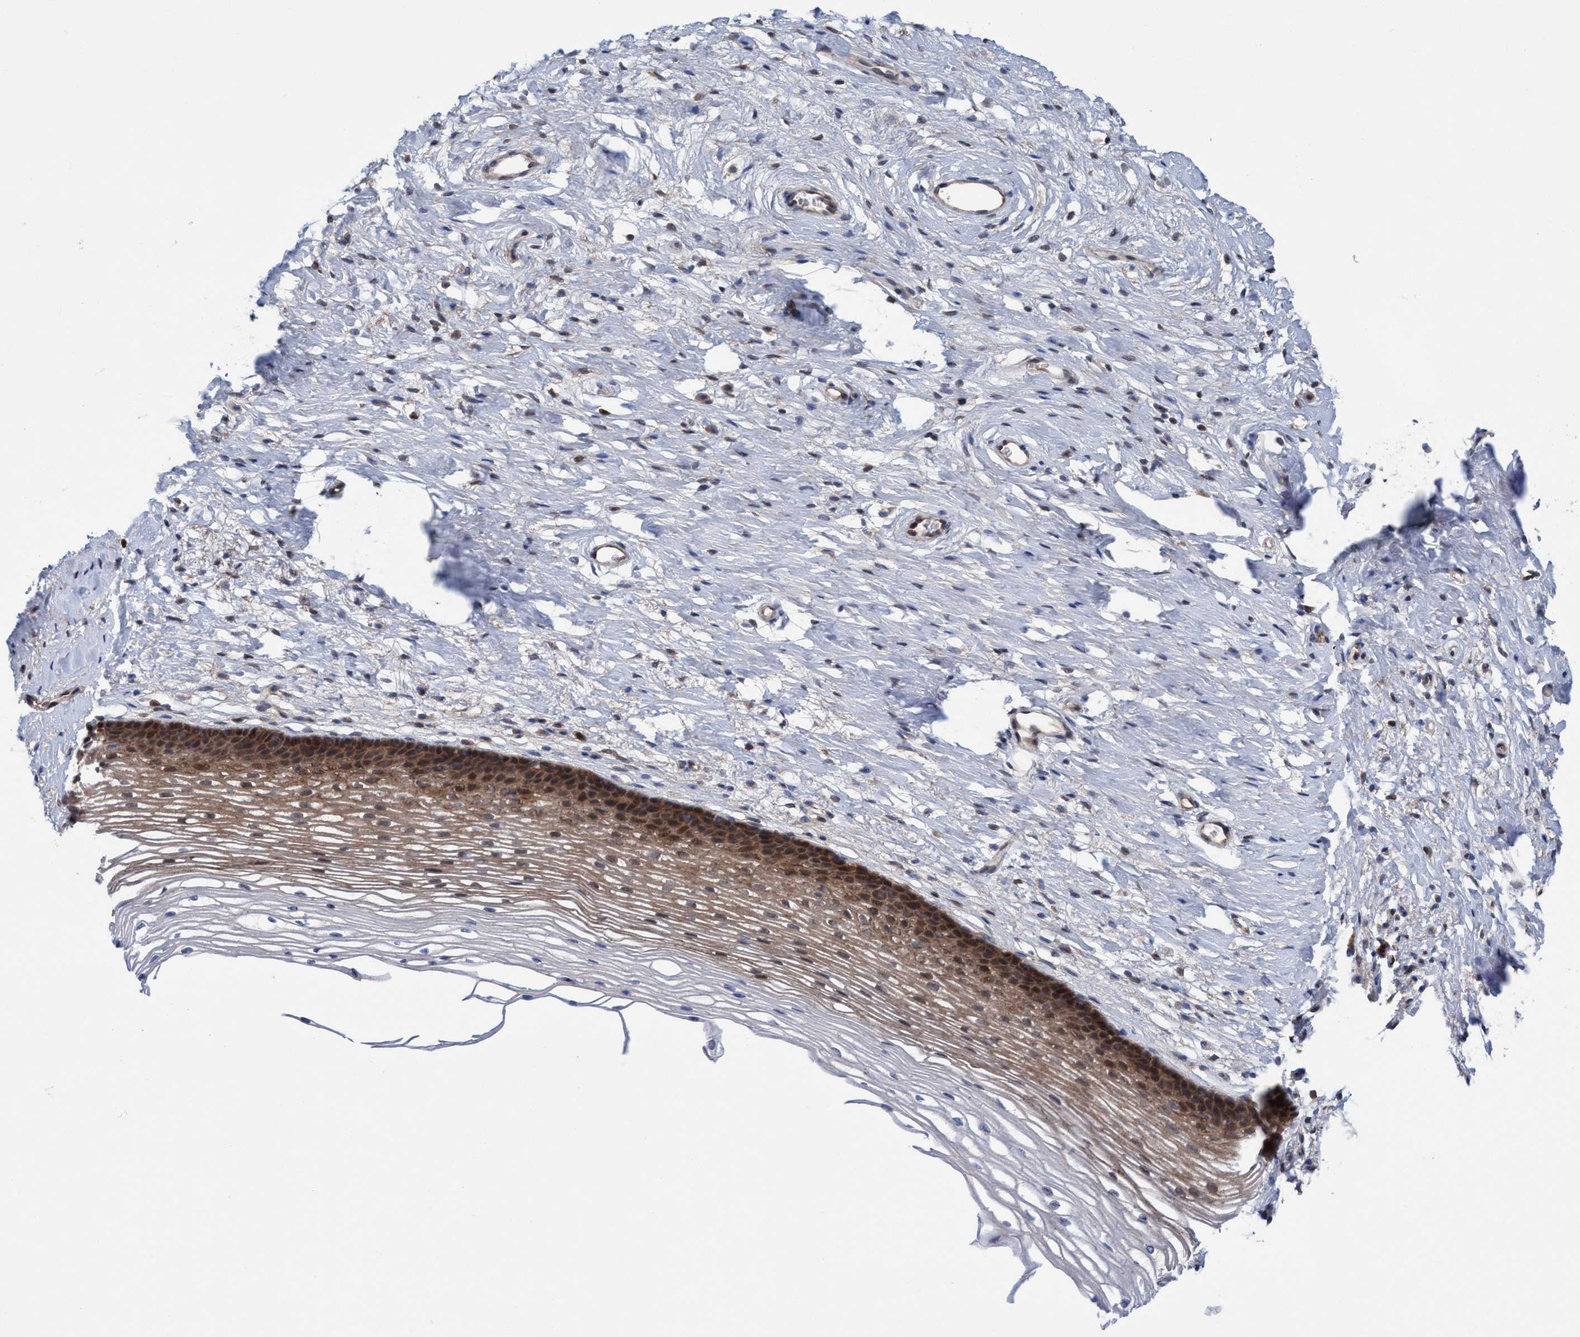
{"staining": {"intensity": "moderate", "quantity": ">75%", "location": "cytoplasmic/membranous,nuclear"}, "tissue": "cervix", "cell_type": "Glandular cells", "image_type": "normal", "snomed": [{"axis": "morphology", "description": "Normal tissue, NOS"}, {"axis": "topography", "description": "Cervix"}], "caption": "Glandular cells exhibit medium levels of moderate cytoplasmic/membranous,nuclear positivity in approximately >75% of cells in normal cervix. The staining was performed using DAB, with brown indicating positive protein expression. Nuclei are stained blue with hematoxylin.", "gene": "GLOD4", "patient": {"sex": "female", "age": 77}}